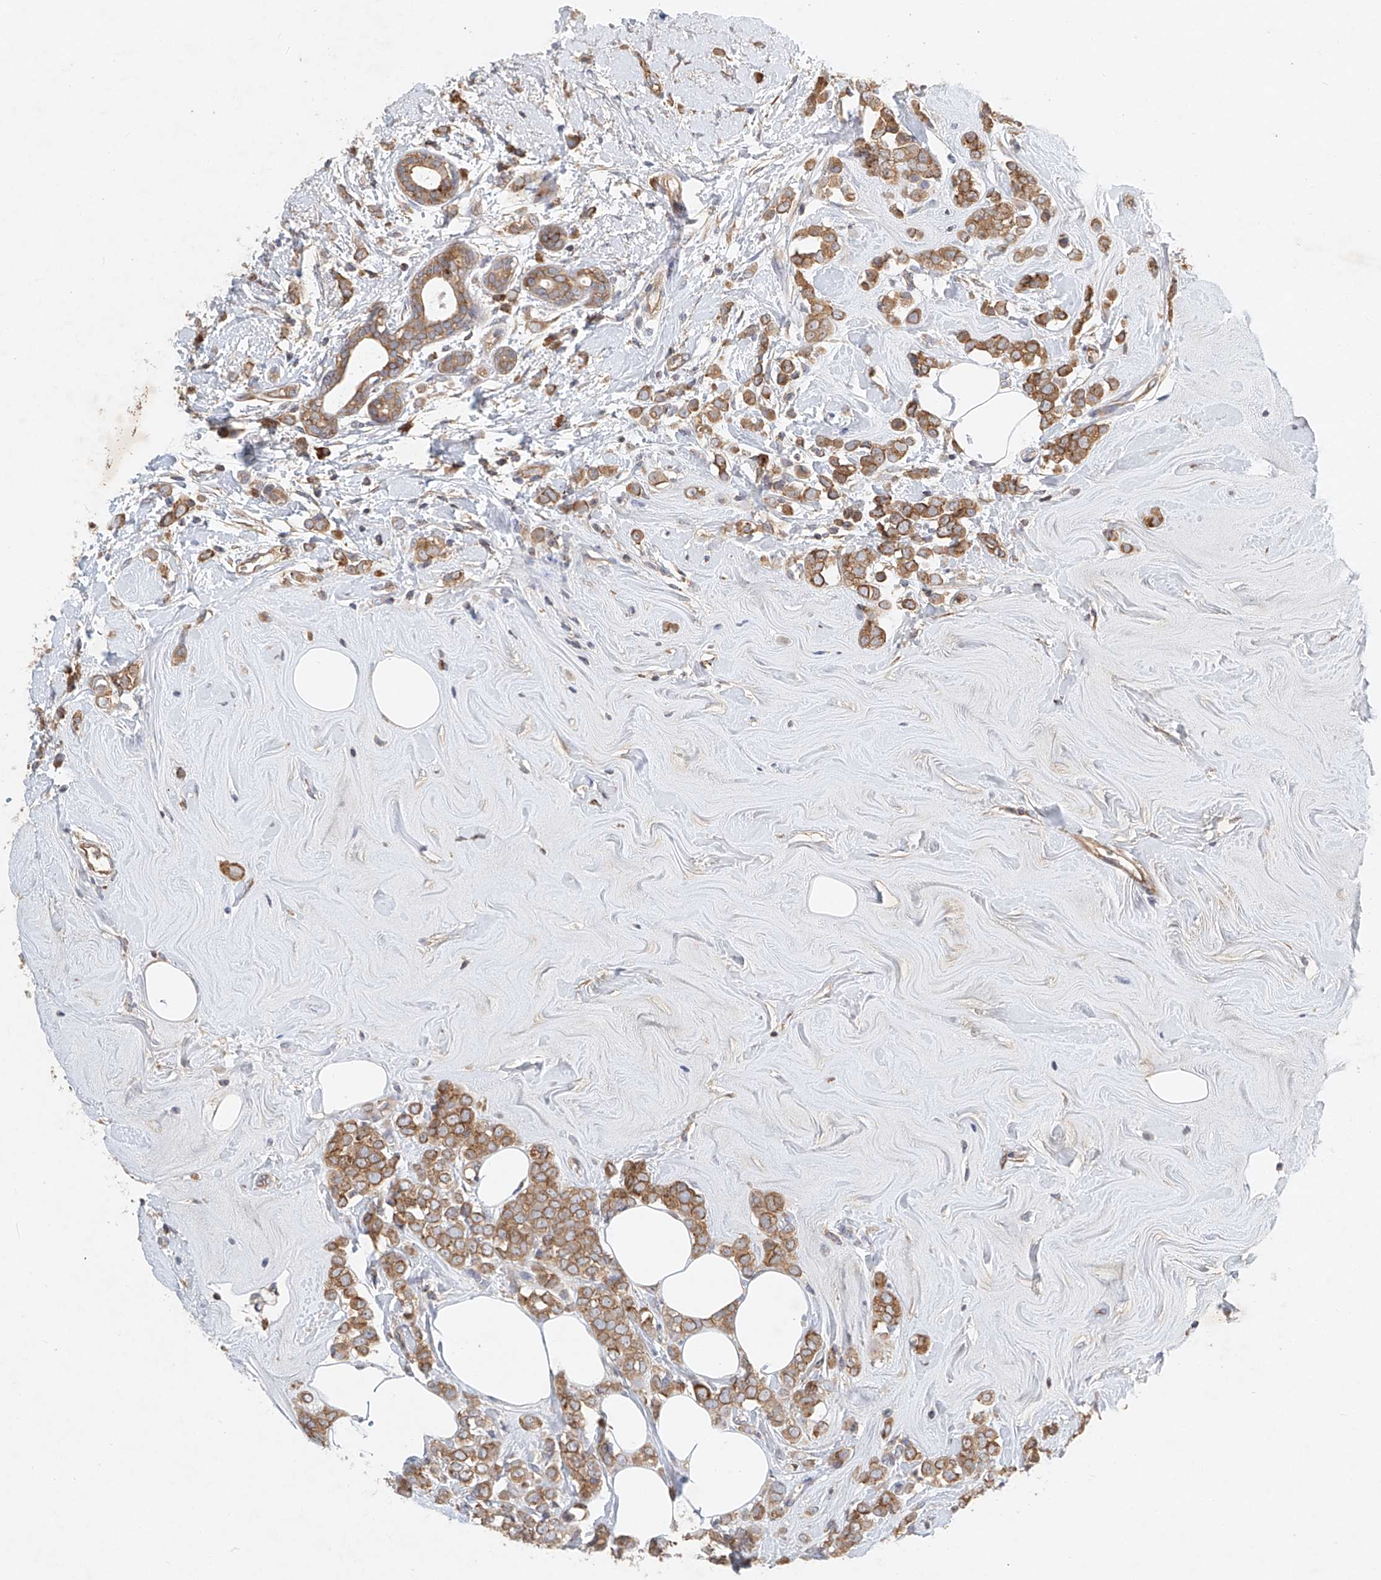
{"staining": {"intensity": "moderate", "quantity": ">75%", "location": "cytoplasmic/membranous"}, "tissue": "breast cancer", "cell_type": "Tumor cells", "image_type": "cancer", "snomed": [{"axis": "morphology", "description": "Lobular carcinoma"}, {"axis": "topography", "description": "Breast"}], "caption": "Breast lobular carcinoma was stained to show a protein in brown. There is medium levels of moderate cytoplasmic/membranous staining in approximately >75% of tumor cells.", "gene": "CARMIL1", "patient": {"sex": "female", "age": 47}}